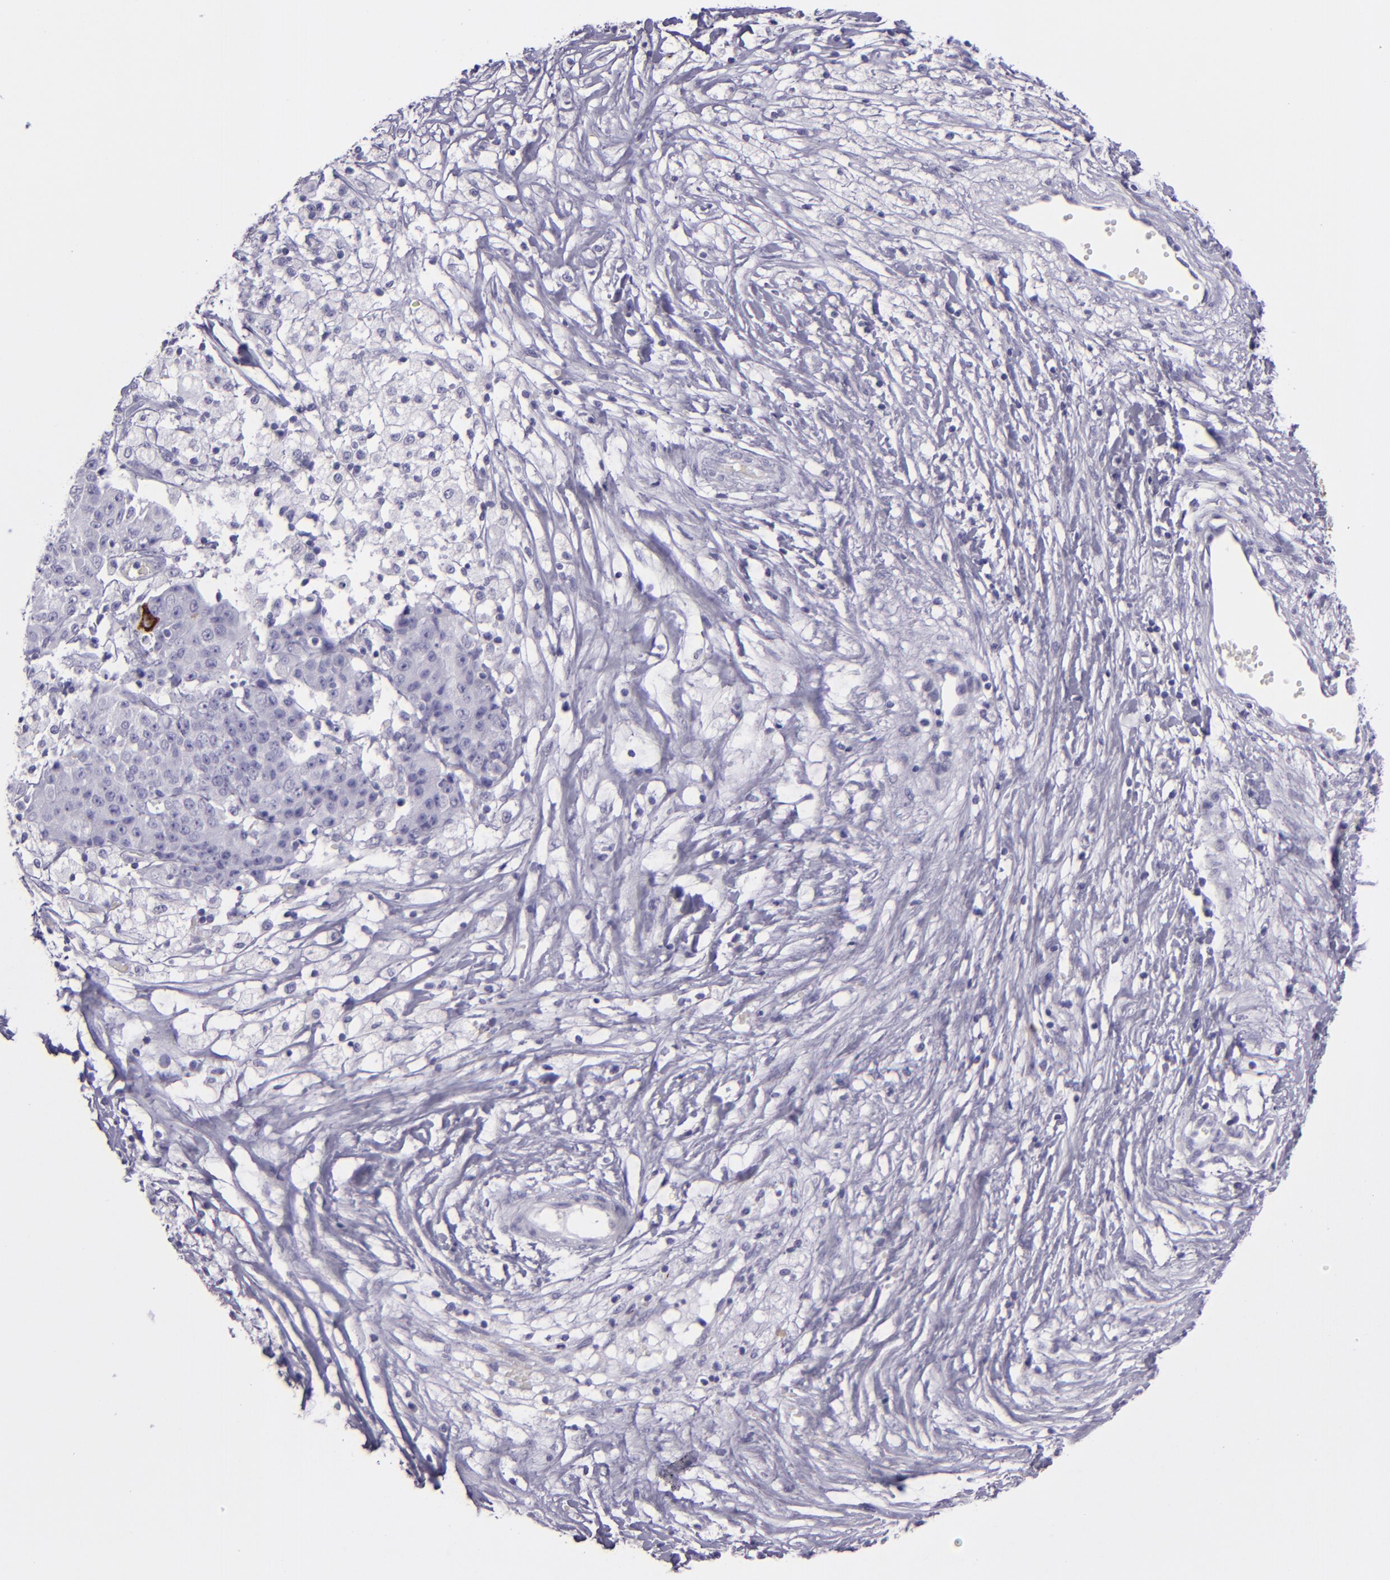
{"staining": {"intensity": "negative", "quantity": "none", "location": "none"}, "tissue": "ovarian cancer", "cell_type": "Tumor cells", "image_type": "cancer", "snomed": [{"axis": "morphology", "description": "Carcinoma, endometroid"}, {"axis": "topography", "description": "Ovary"}], "caption": "Micrograph shows no protein staining in tumor cells of ovarian endometroid carcinoma tissue.", "gene": "MUC5AC", "patient": {"sex": "female", "age": 42}}